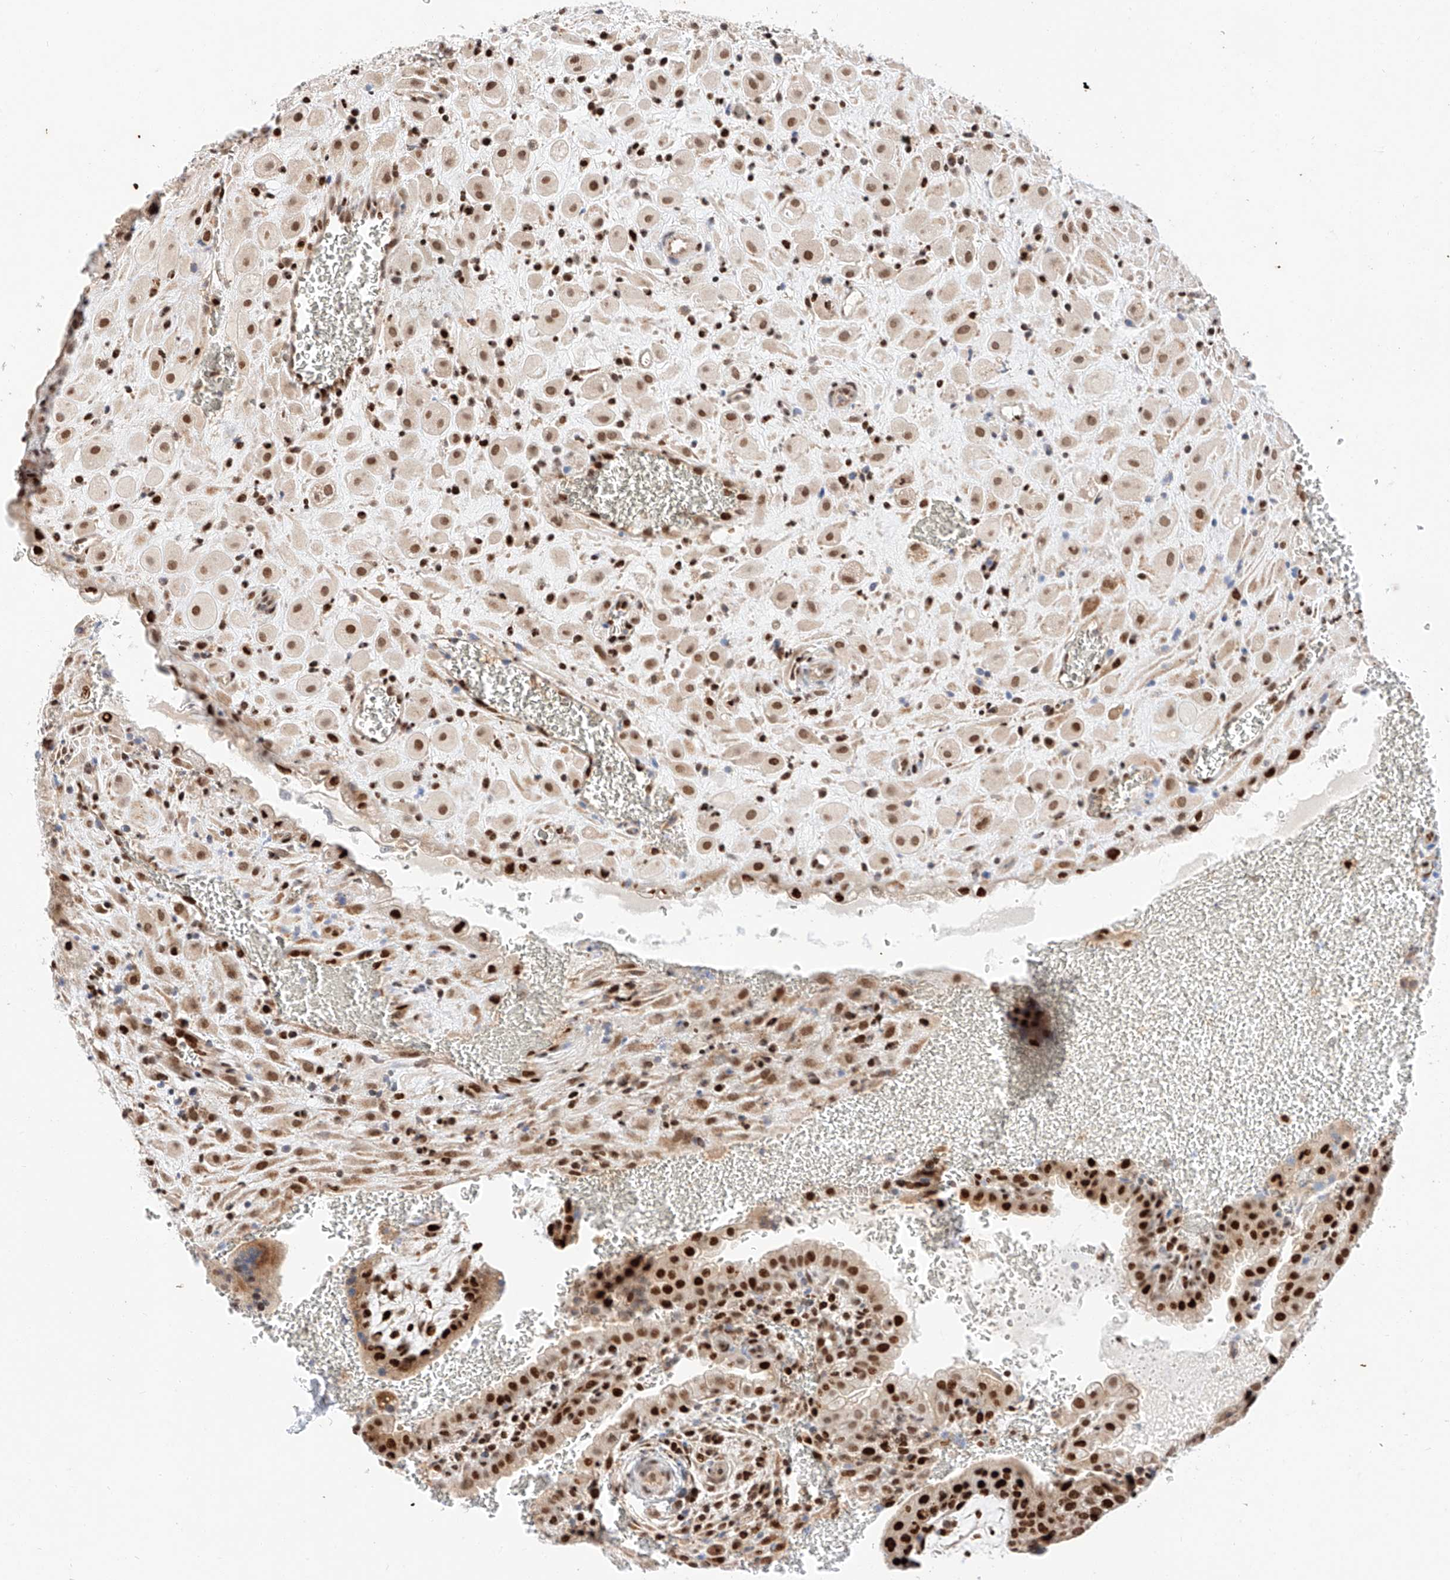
{"staining": {"intensity": "moderate", "quantity": ">75%", "location": "nuclear"}, "tissue": "placenta", "cell_type": "Decidual cells", "image_type": "normal", "snomed": [{"axis": "morphology", "description": "Normal tissue, NOS"}, {"axis": "topography", "description": "Placenta"}], "caption": "Immunohistochemistry (DAB (3,3'-diaminobenzidine)) staining of benign human placenta displays moderate nuclear protein expression in approximately >75% of decidual cells. Nuclei are stained in blue.", "gene": "HDAC9", "patient": {"sex": "female", "age": 35}}